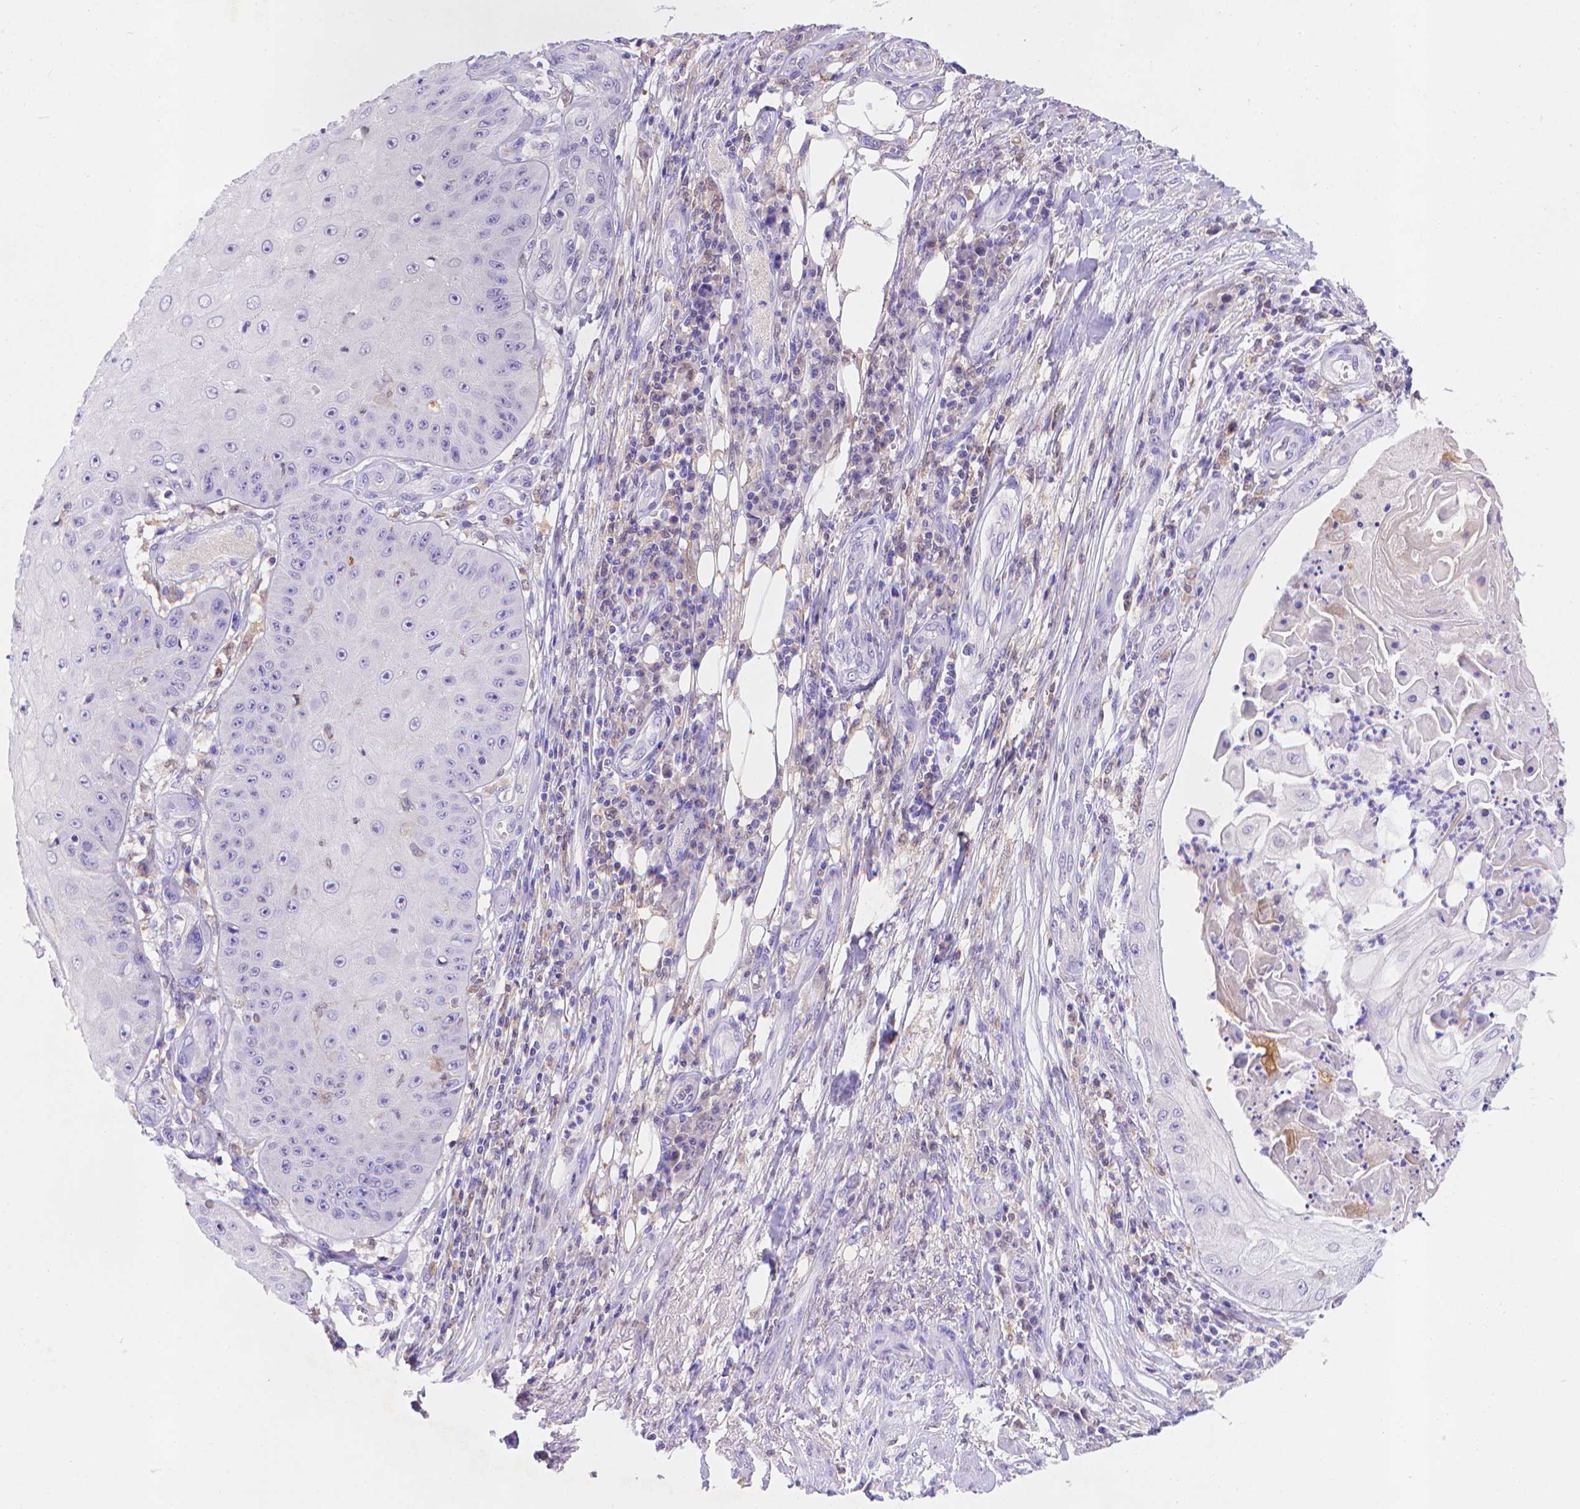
{"staining": {"intensity": "negative", "quantity": "none", "location": "none"}, "tissue": "skin cancer", "cell_type": "Tumor cells", "image_type": "cancer", "snomed": [{"axis": "morphology", "description": "Squamous cell carcinoma, NOS"}, {"axis": "topography", "description": "Skin"}], "caption": "Tumor cells are negative for brown protein staining in skin cancer (squamous cell carcinoma).", "gene": "FGD2", "patient": {"sex": "male", "age": 70}}